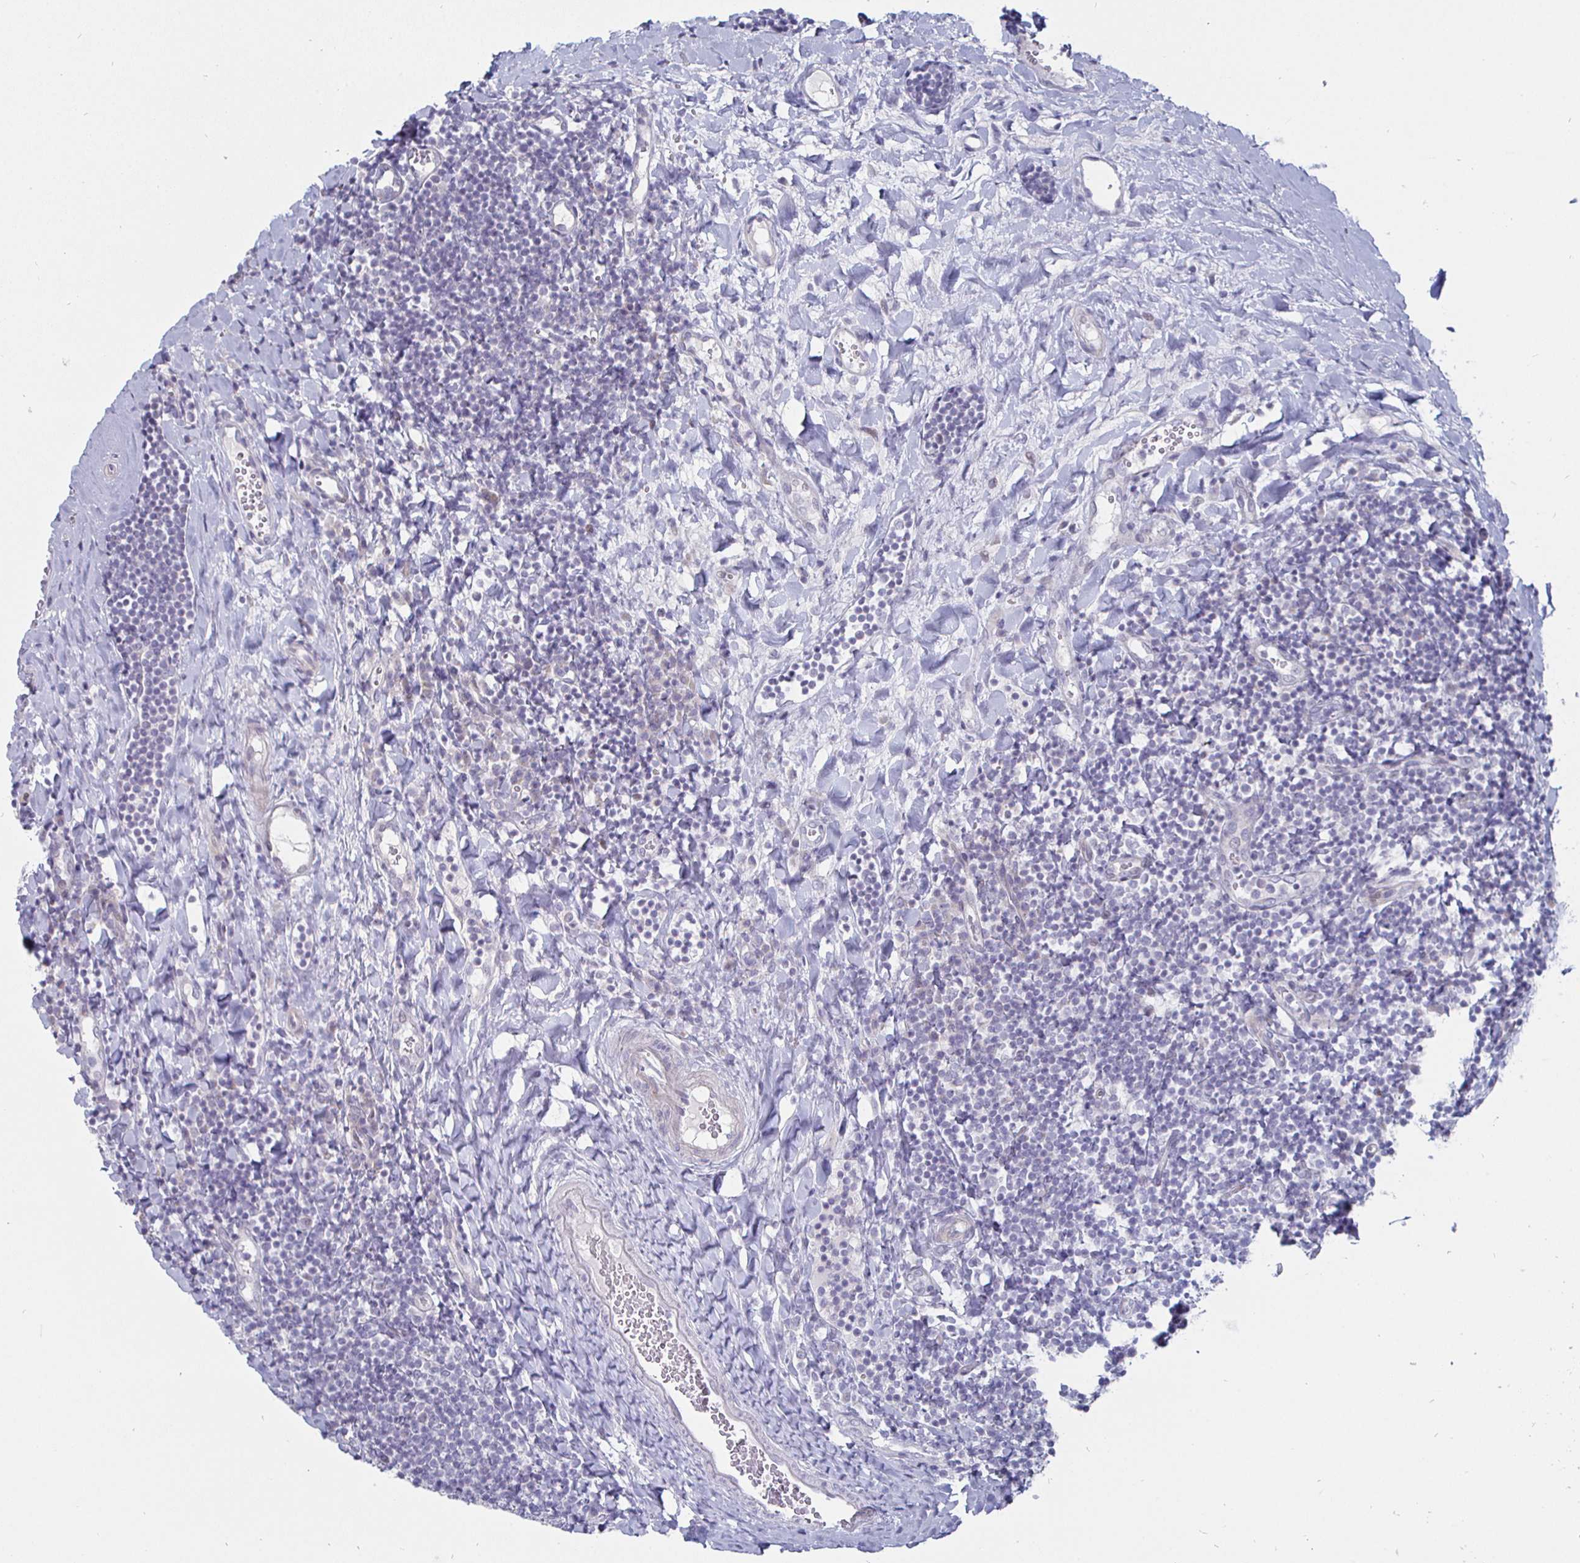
{"staining": {"intensity": "negative", "quantity": "none", "location": "none"}, "tissue": "tonsil", "cell_type": "Germinal center cells", "image_type": "normal", "snomed": [{"axis": "morphology", "description": "Normal tissue, NOS"}, {"axis": "topography", "description": "Tonsil"}], "caption": "High magnification brightfield microscopy of benign tonsil stained with DAB (3,3'-diaminobenzidine) (brown) and counterstained with hematoxylin (blue): germinal center cells show no significant expression. (DAB IHC with hematoxylin counter stain).", "gene": "DMRTB1", "patient": {"sex": "female", "age": 10}}